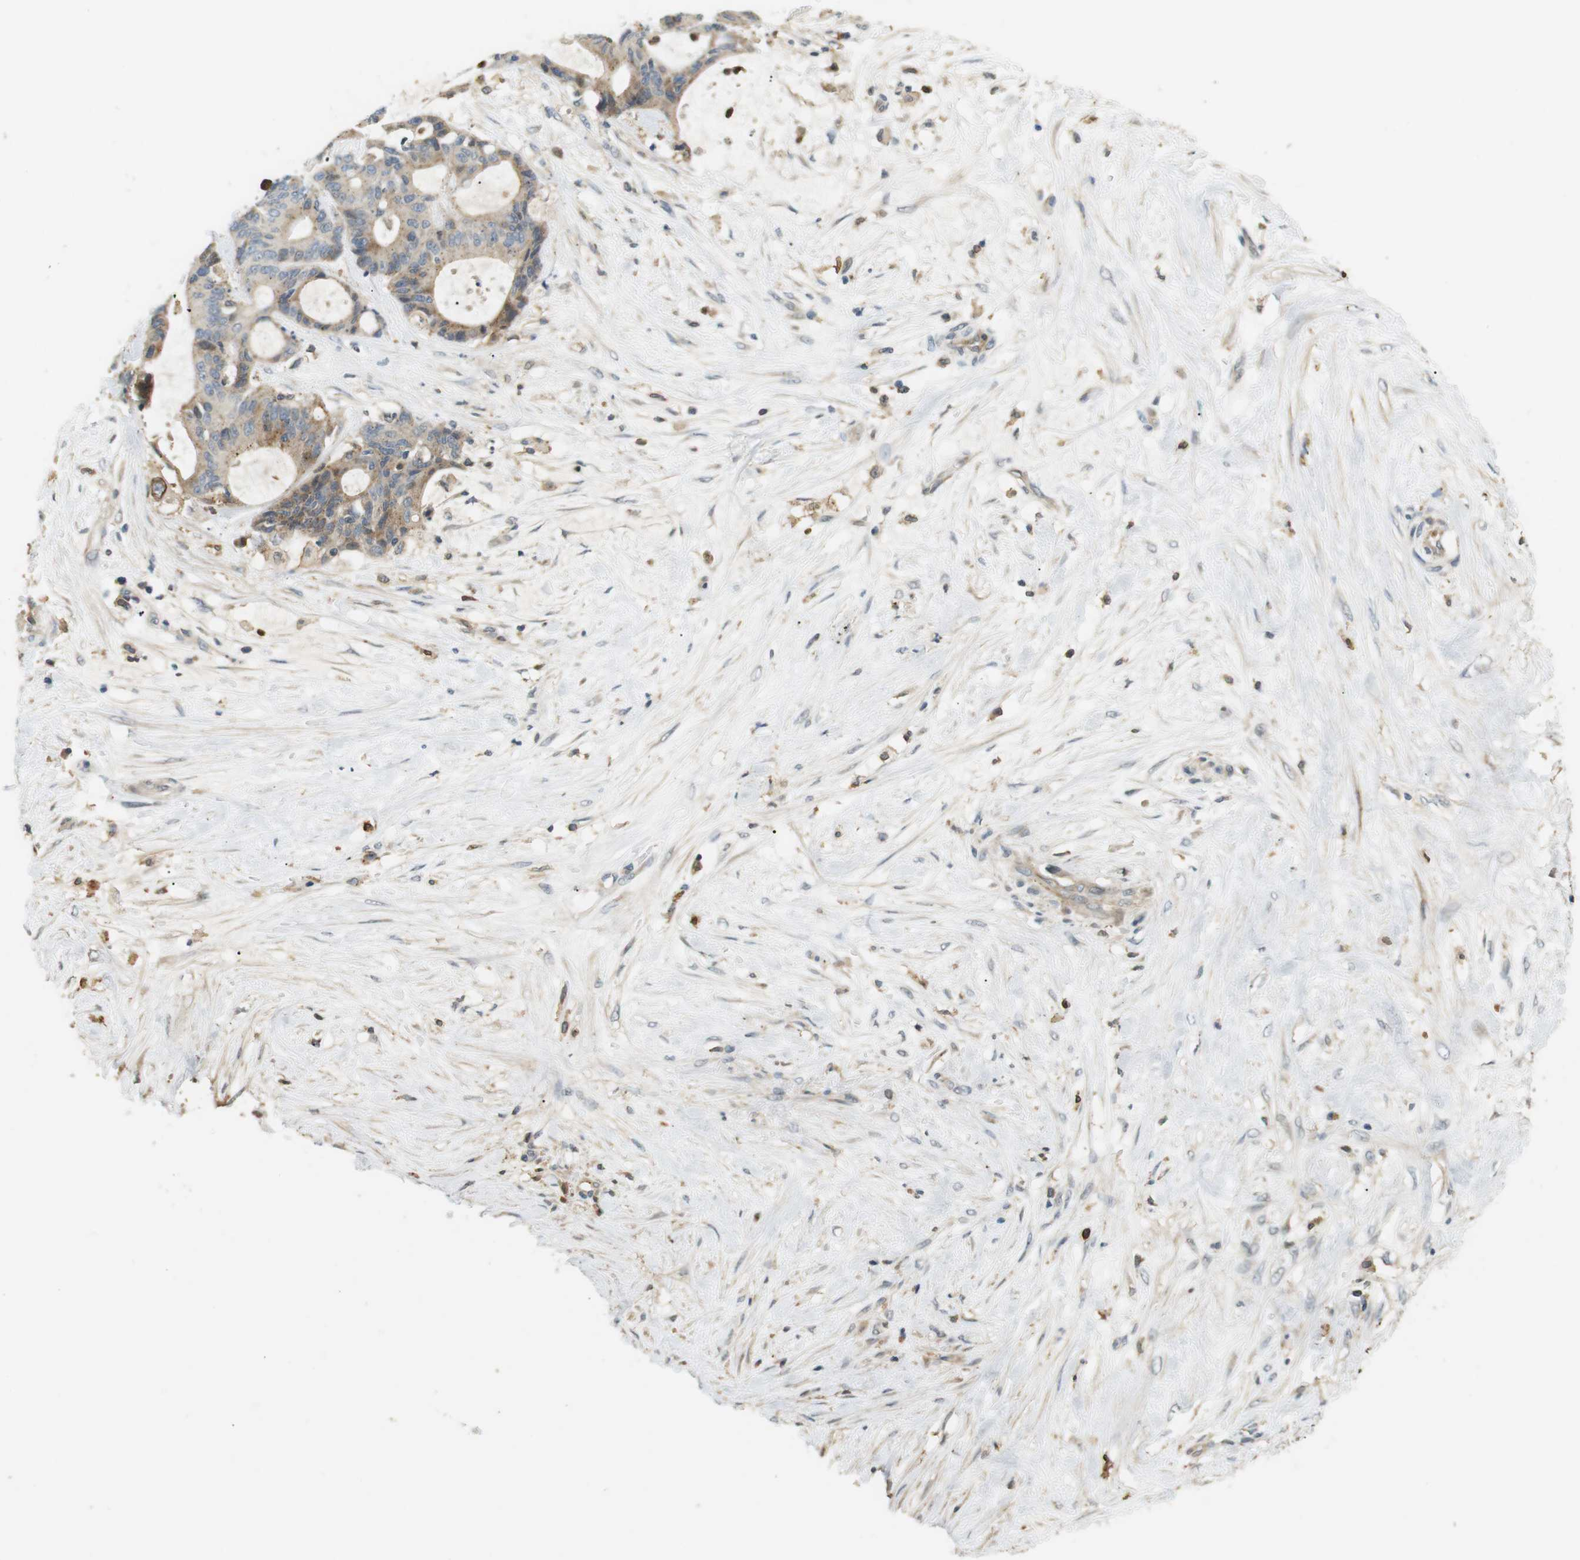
{"staining": {"intensity": "weak", "quantity": ">75%", "location": "cytoplasmic/membranous"}, "tissue": "liver cancer", "cell_type": "Tumor cells", "image_type": "cancer", "snomed": [{"axis": "morphology", "description": "Cholangiocarcinoma"}, {"axis": "topography", "description": "Liver"}], "caption": "Immunohistochemical staining of liver cancer (cholangiocarcinoma) shows low levels of weak cytoplasmic/membranous expression in about >75% of tumor cells.", "gene": "P2RY1", "patient": {"sex": "female", "age": 73}}